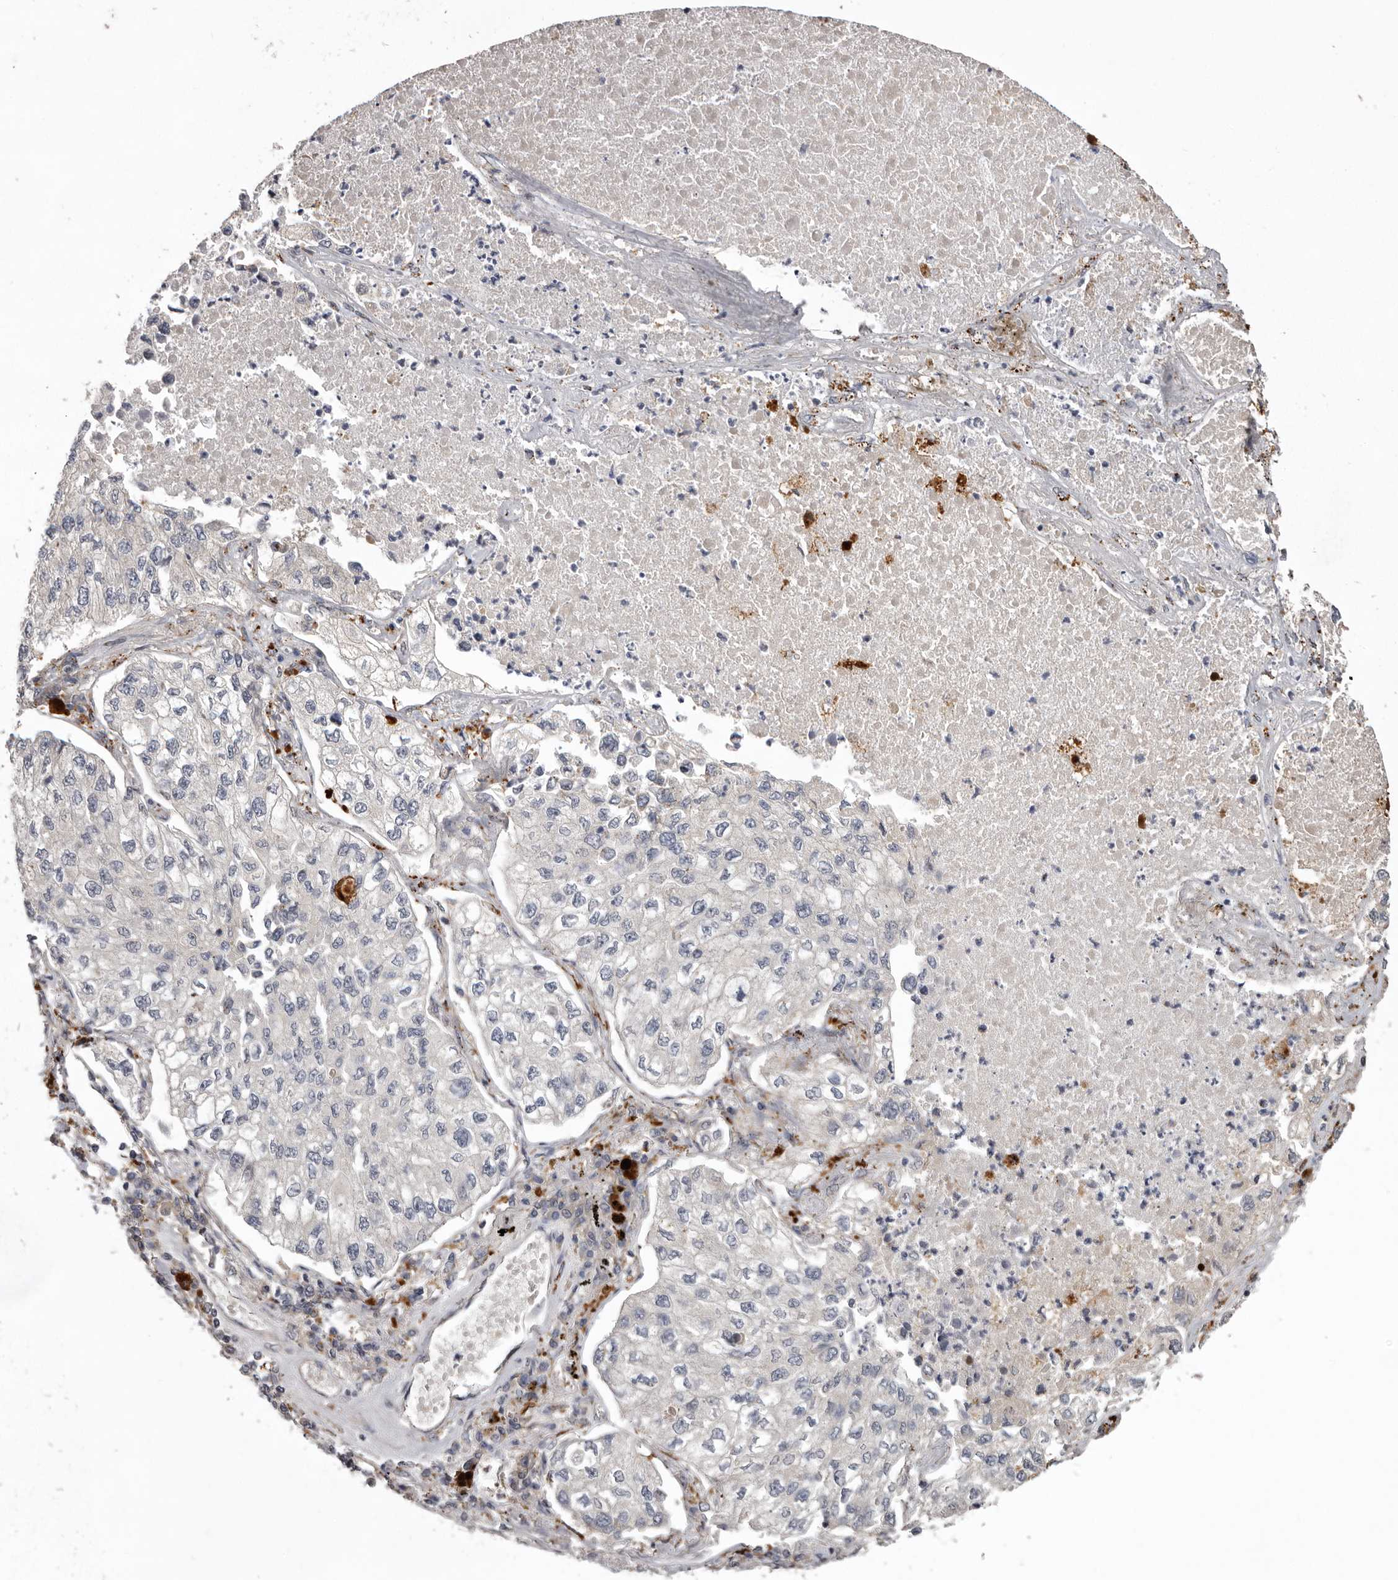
{"staining": {"intensity": "negative", "quantity": "none", "location": "none"}, "tissue": "lung cancer", "cell_type": "Tumor cells", "image_type": "cancer", "snomed": [{"axis": "morphology", "description": "Adenocarcinoma, NOS"}, {"axis": "topography", "description": "Lung"}], "caption": "The histopathology image reveals no significant positivity in tumor cells of lung cancer (adenocarcinoma).", "gene": "WDR47", "patient": {"sex": "male", "age": 63}}